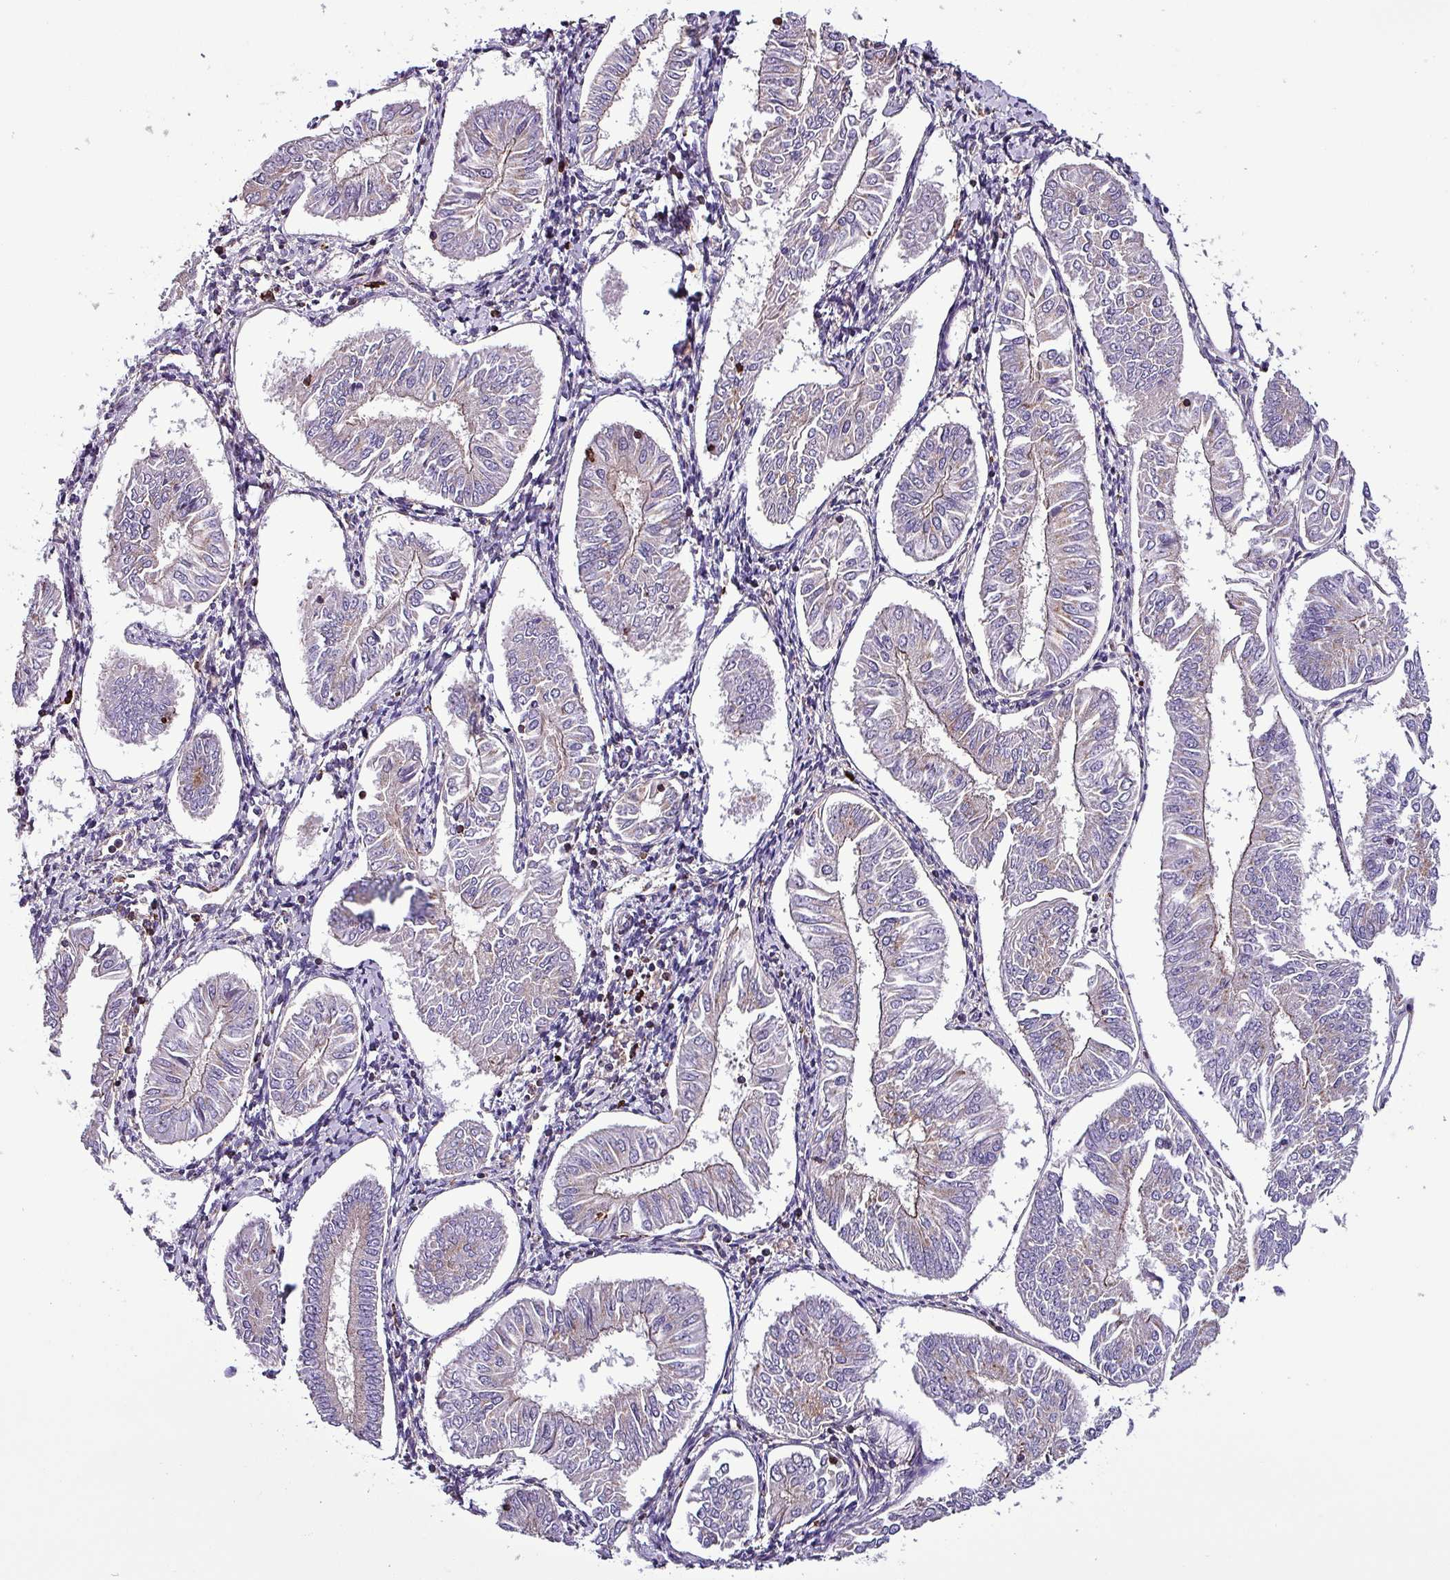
{"staining": {"intensity": "negative", "quantity": "none", "location": "none"}, "tissue": "endometrial cancer", "cell_type": "Tumor cells", "image_type": "cancer", "snomed": [{"axis": "morphology", "description": "Adenocarcinoma, NOS"}, {"axis": "topography", "description": "Endometrium"}], "caption": "The image exhibits no staining of tumor cells in endometrial adenocarcinoma.", "gene": "VAMP4", "patient": {"sex": "female", "age": 58}}